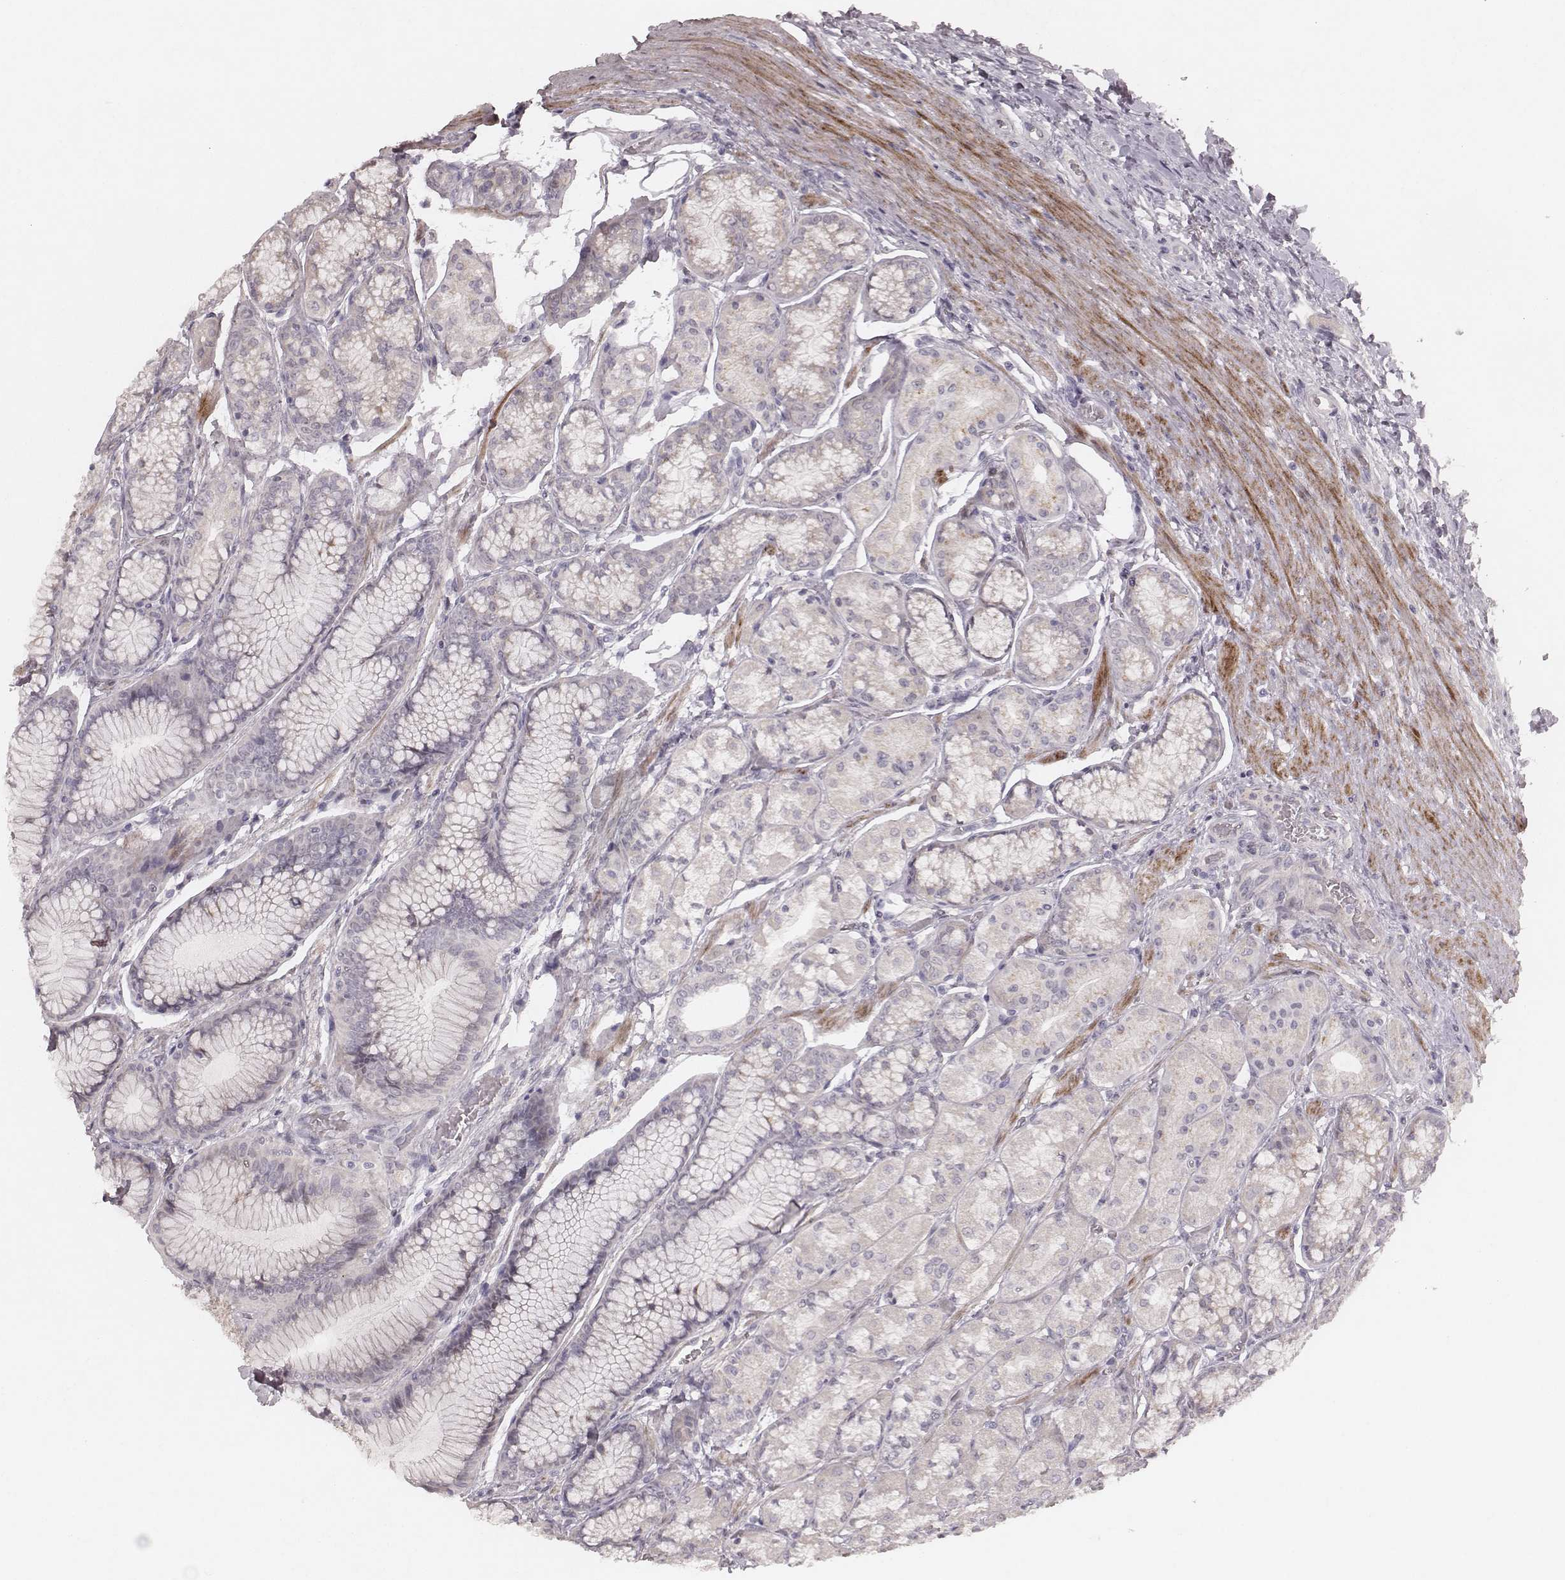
{"staining": {"intensity": "negative", "quantity": "none", "location": "none"}, "tissue": "stomach", "cell_type": "Glandular cells", "image_type": "normal", "snomed": [{"axis": "morphology", "description": "Normal tissue, NOS"}, {"axis": "morphology", "description": "Adenocarcinoma, NOS"}, {"axis": "morphology", "description": "Adenocarcinoma, High grade"}, {"axis": "topography", "description": "Stomach, upper"}, {"axis": "topography", "description": "Stomach"}], "caption": "This histopathology image is of unremarkable stomach stained with immunohistochemistry to label a protein in brown with the nuclei are counter-stained blue. There is no positivity in glandular cells. (DAB immunohistochemistry, high magnification).", "gene": "FAM13B", "patient": {"sex": "female", "age": 65}}